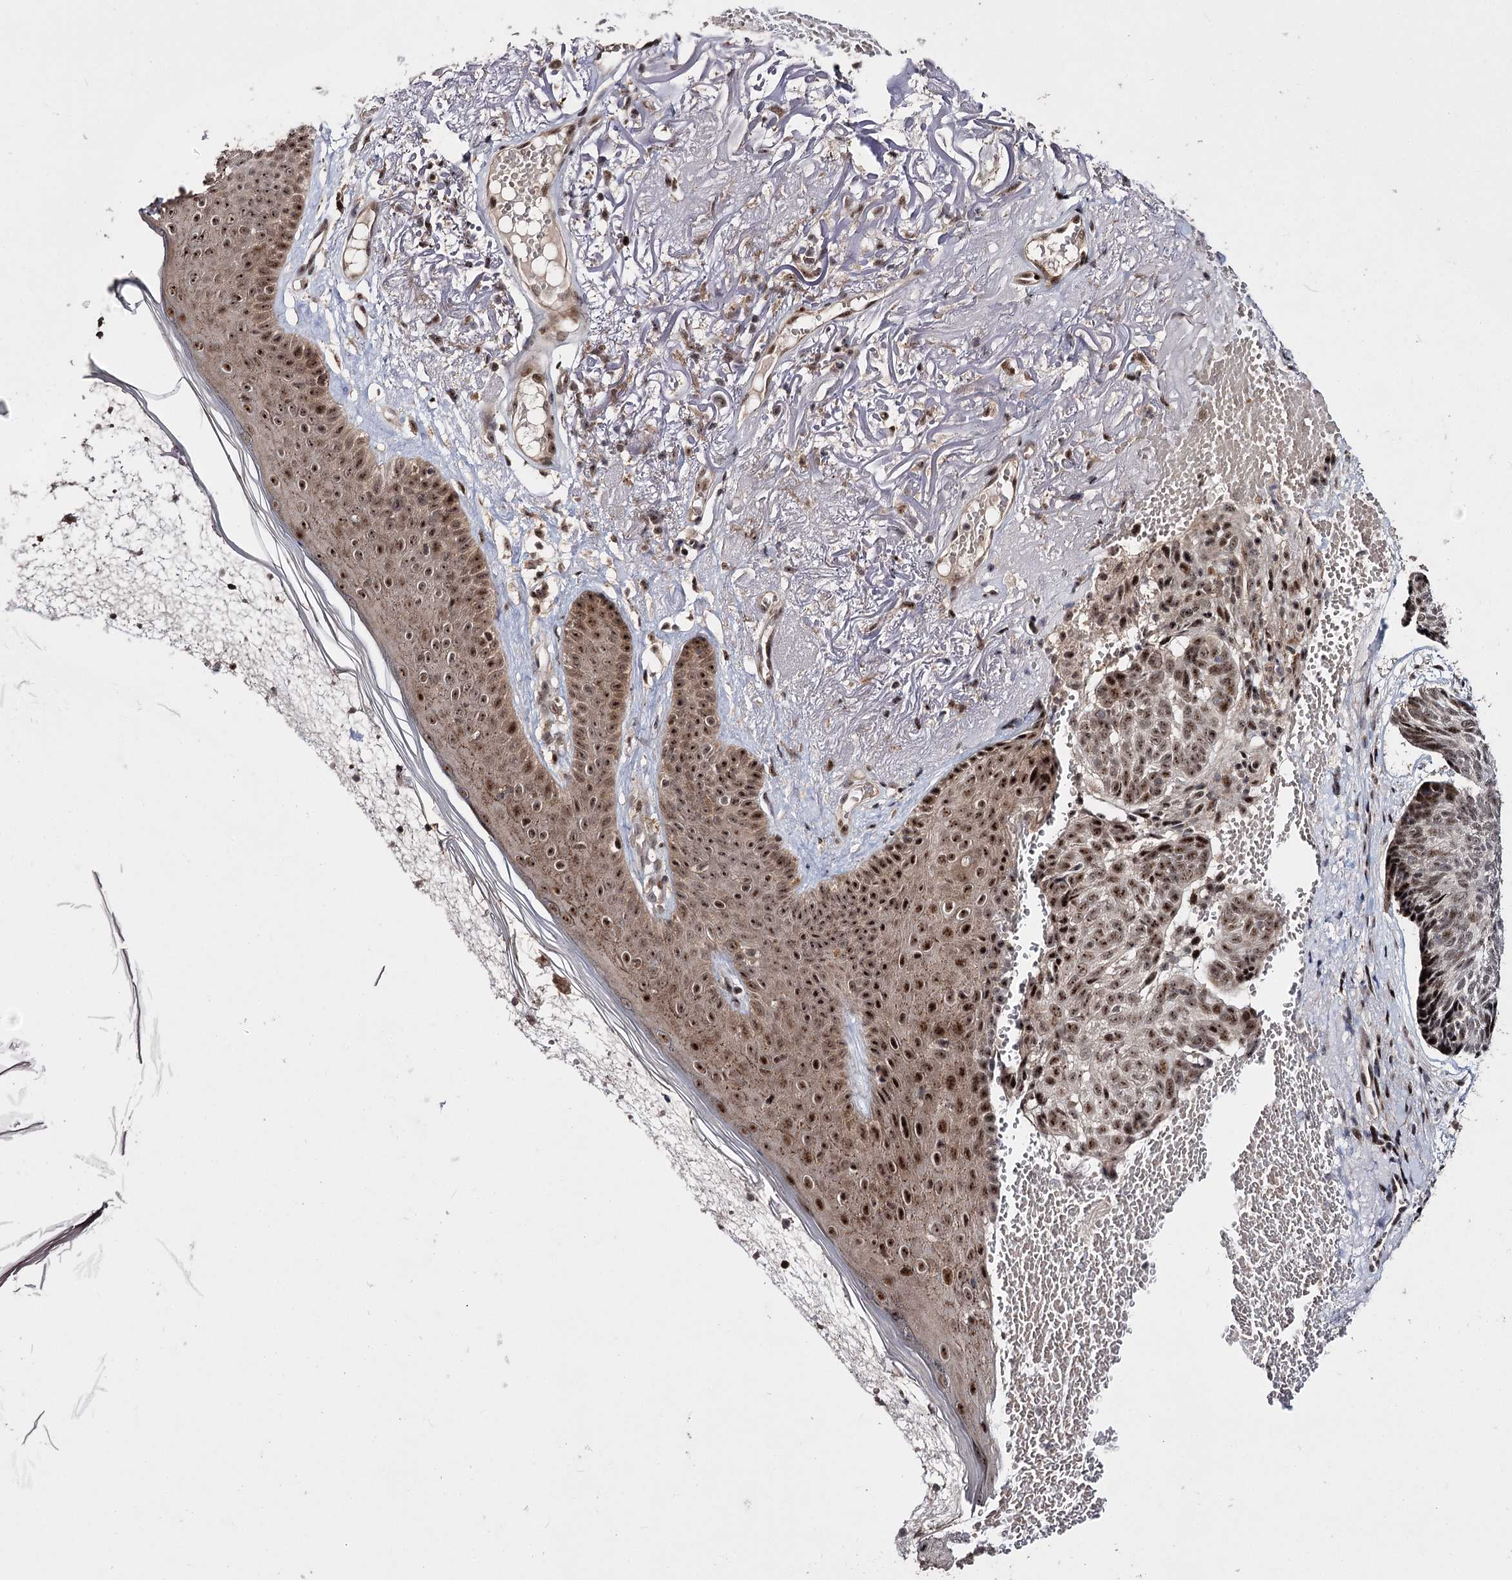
{"staining": {"intensity": "moderate", "quantity": ">75%", "location": "nuclear"}, "tissue": "skin cancer", "cell_type": "Tumor cells", "image_type": "cancer", "snomed": [{"axis": "morphology", "description": "Normal tissue, NOS"}, {"axis": "morphology", "description": "Basal cell carcinoma"}, {"axis": "topography", "description": "Skin"}], "caption": "Protein staining displays moderate nuclear expression in about >75% of tumor cells in skin basal cell carcinoma.", "gene": "MKNK2", "patient": {"sex": "male", "age": 66}}